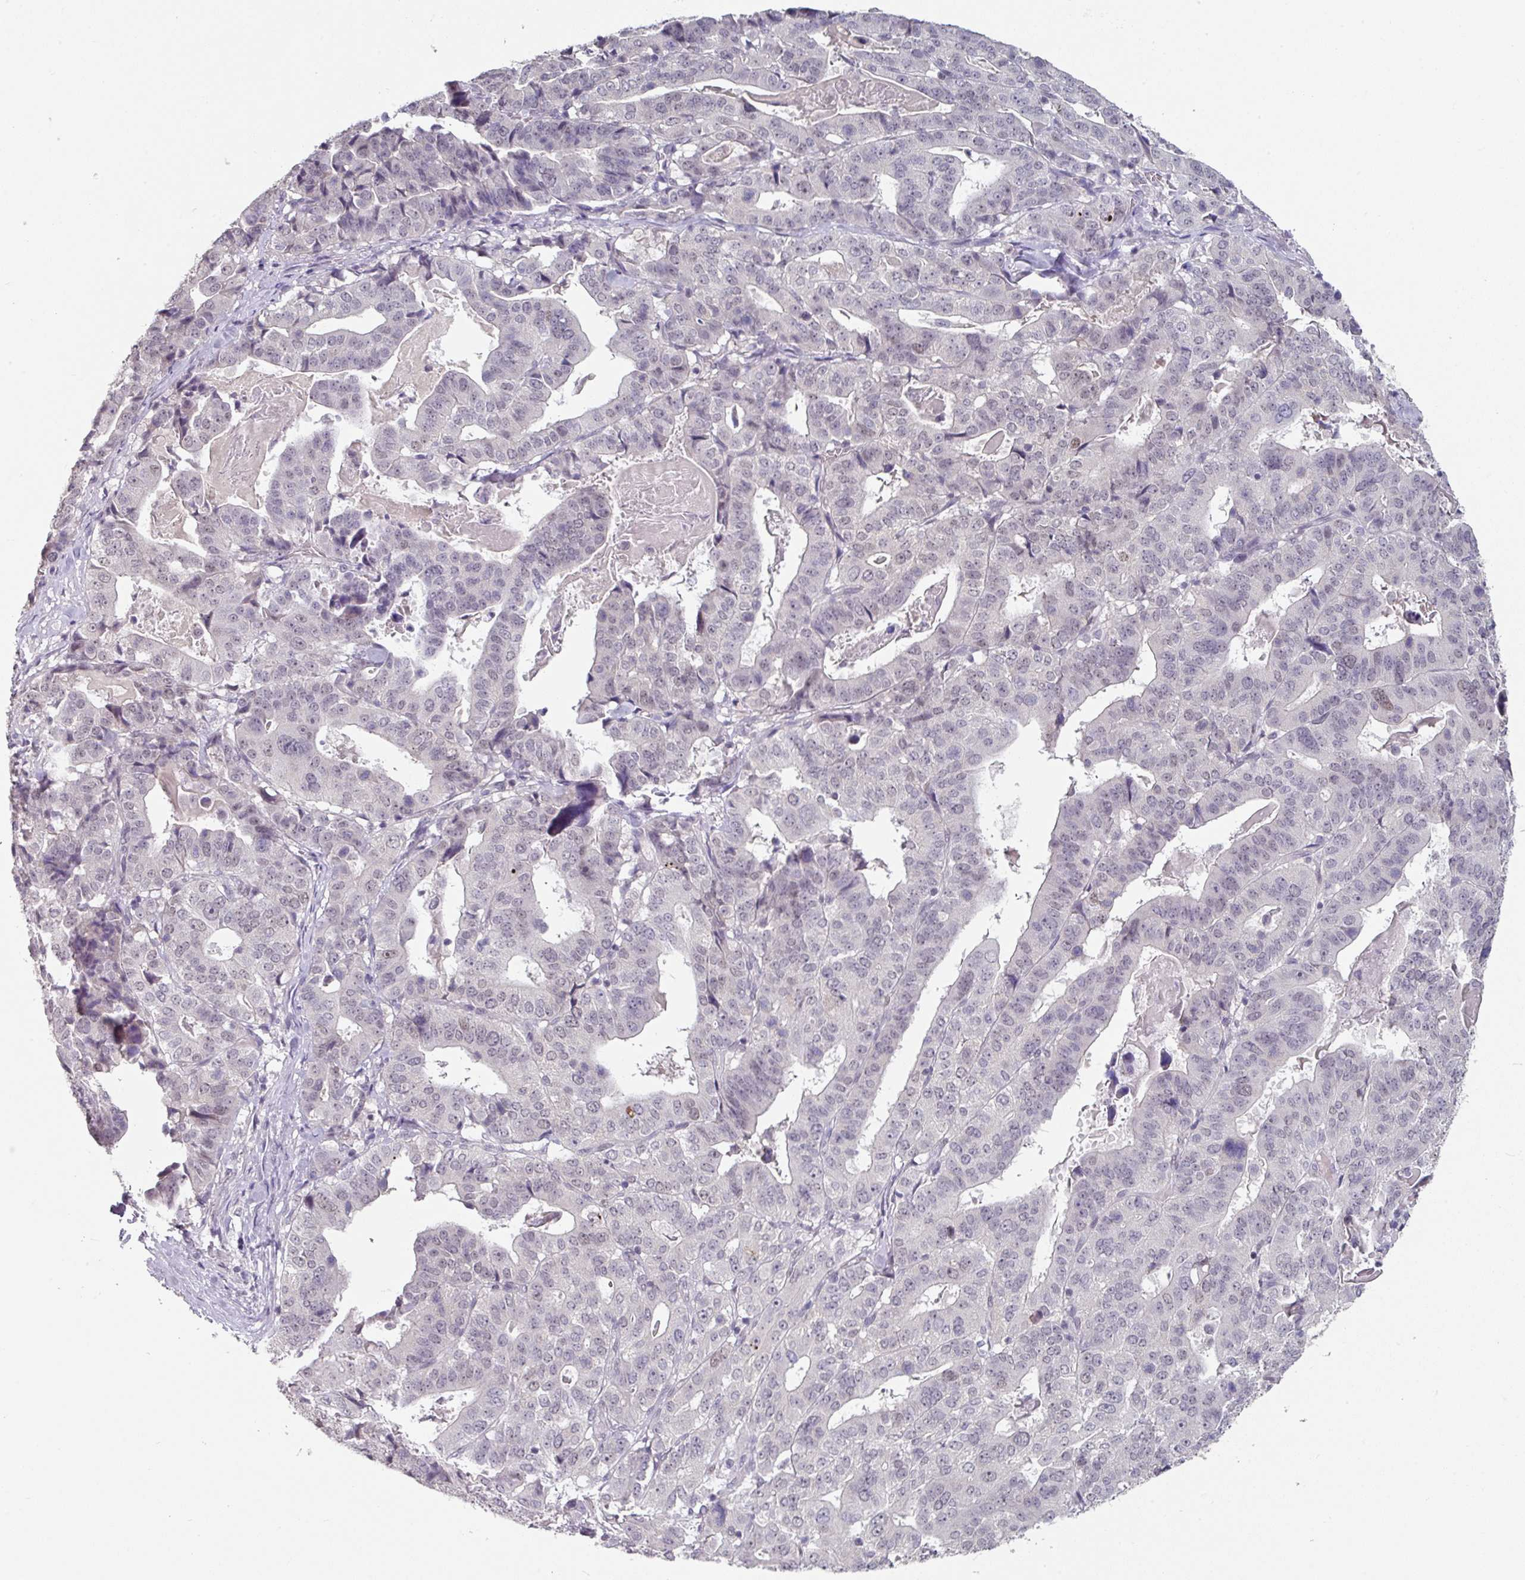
{"staining": {"intensity": "weak", "quantity": "<25%", "location": "nuclear"}, "tissue": "stomach cancer", "cell_type": "Tumor cells", "image_type": "cancer", "snomed": [{"axis": "morphology", "description": "Adenocarcinoma, NOS"}, {"axis": "topography", "description": "Stomach"}], "caption": "Tumor cells show no significant protein expression in stomach cancer (adenocarcinoma).", "gene": "ELK1", "patient": {"sex": "male", "age": 48}}